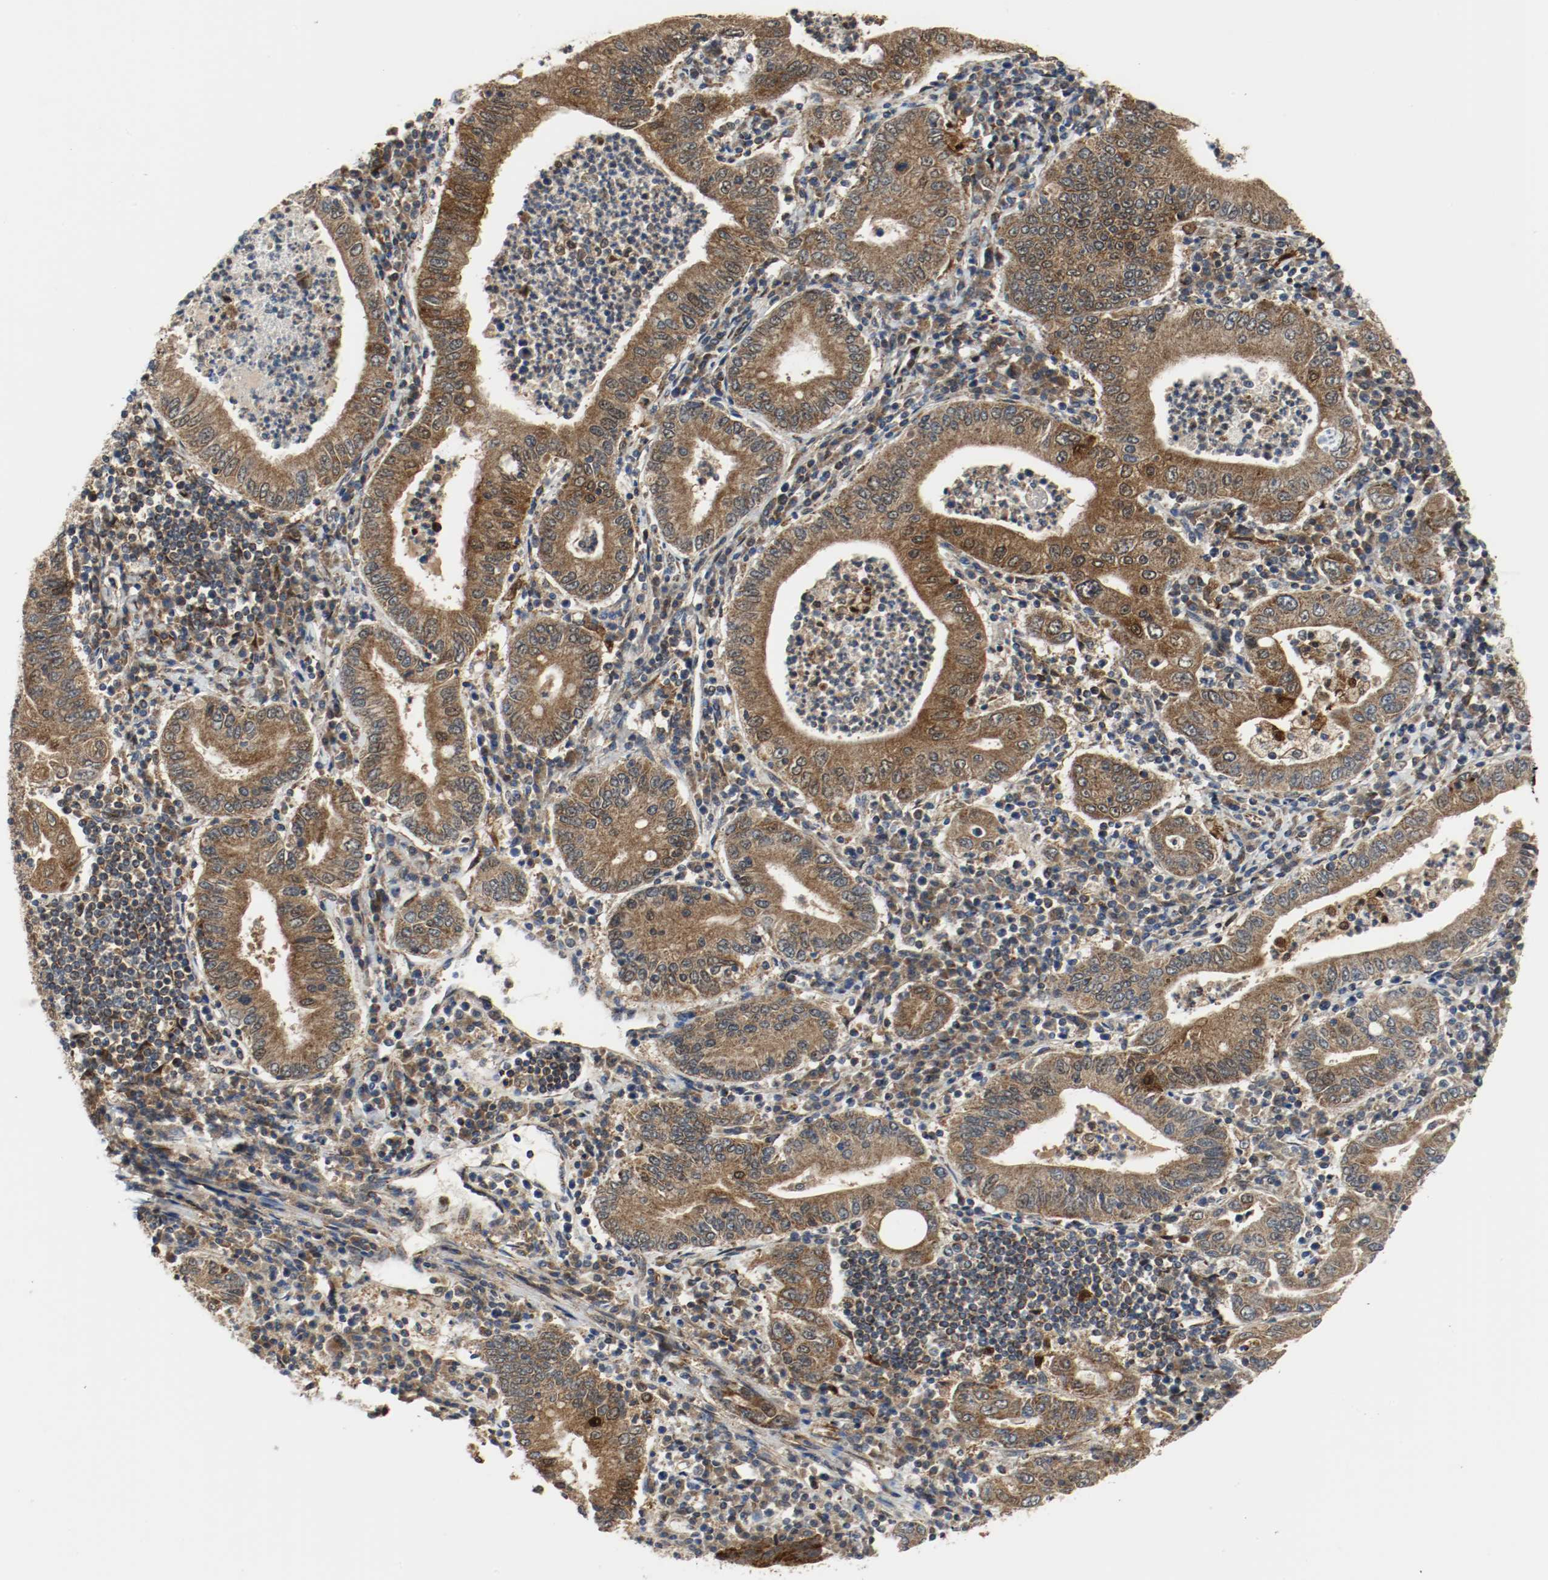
{"staining": {"intensity": "moderate", "quantity": ">75%", "location": "cytoplasmic/membranous"}, "tissue": "stomach cancer", "cell_type": "Tumor cells", "image_type": "cancer", "snomed": [{"axis": "morphology", "description": "Normal tissue, NOS"}, {"axis": "morphology", "description": "Adenocarcinoma, NOS"}, {"axis": "topography", "description": "Esophagus"}, {"axis": "topography", "description": "Stomach, upper"}, {"axis": "topography", "description": "Peripheral nerve tissue"}], "caption": "Human adenocarcinoma (stomach) stained with a brown dye demonstrates moderate cytoplasmic/membranous positive positivity in approximately >75% of tumor cells.", "gene": "TXNRD1", "patient": {"sex": "male", "age": 62}}